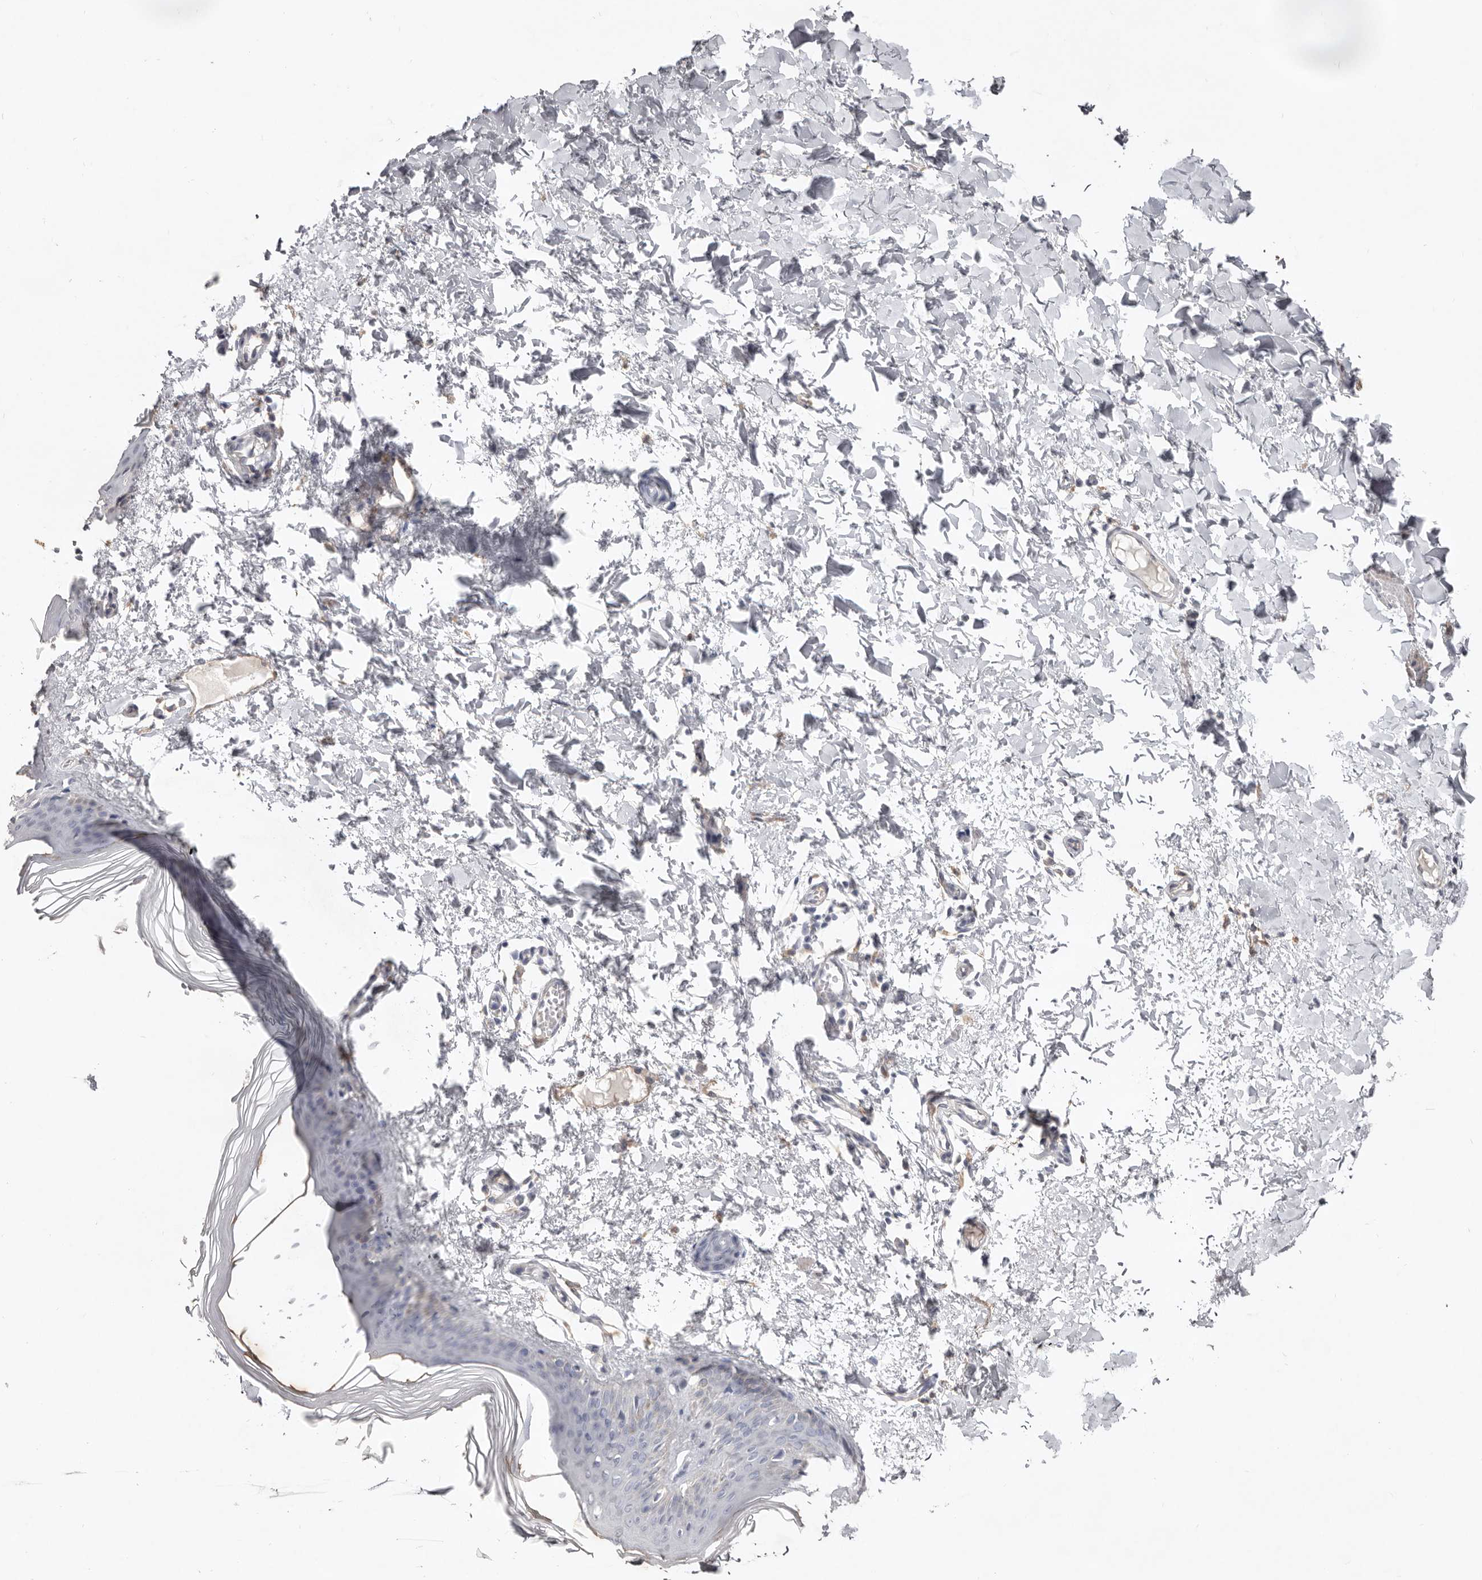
{"staining": {"intensity": "negative", "quantity": "none", "location": "none"}, "tissue": "skin", "cell_type": "Fibroblasts", "image_type": "normal", "snomed": [{"axis": "morphology", "description": "Normal tissue, NOS"}, {"axis": "topography", "description": "Skin"}], "caption": "DAB immunohistochemical staining of unremarkable skin displays no significant expression in fibroblasts.", "gene": "ZYG11B", "patient": {"sex": "female", "age": 27}}